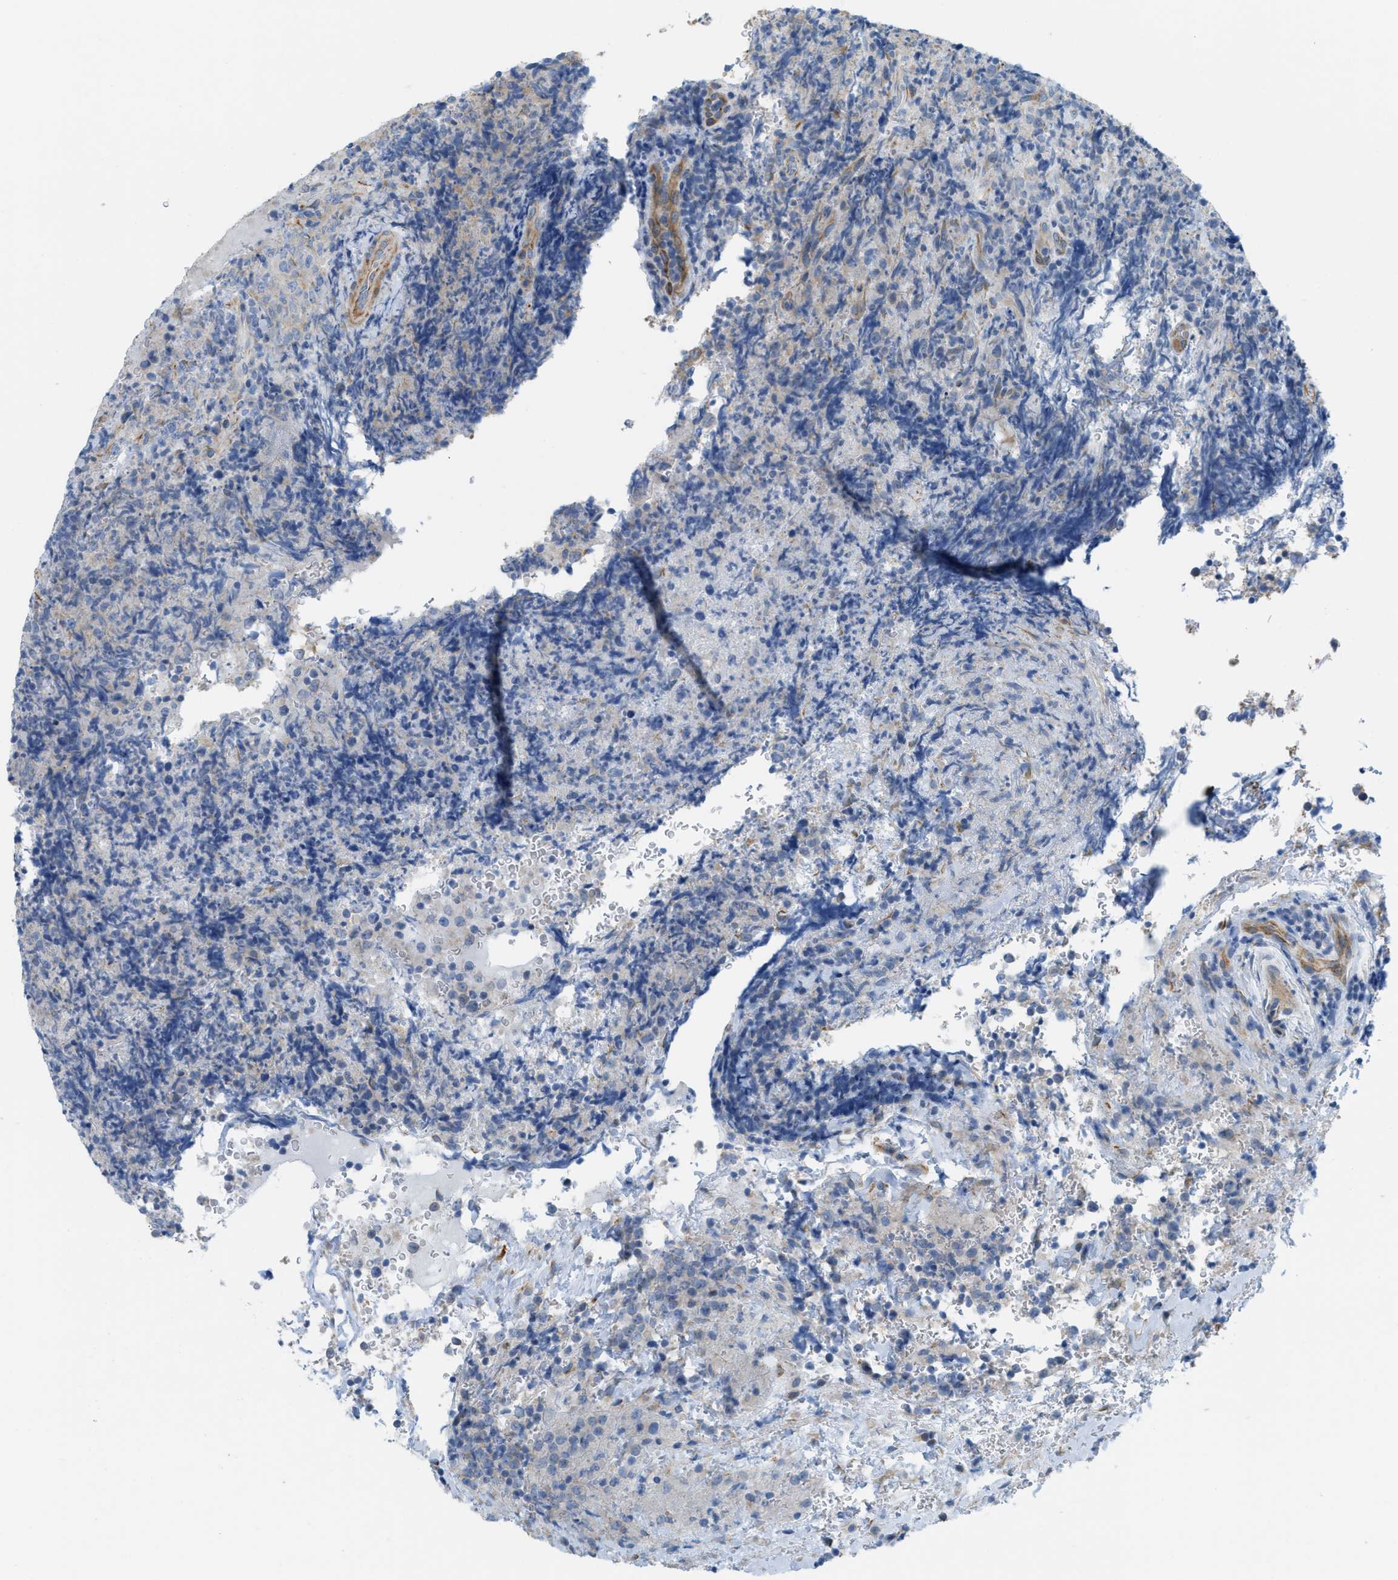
{"staining": {"intensity": "negative", "quantity": "none", "location": "none"}, "tissue": "lymphoma", "cell_type": "Tumor cells", "image_type": "cancer", "snomed": [{"axis": "morphology", "description": "Malignant lymphoma, non-Hodgkin's type, High grade"}, {"axis": "topography", "description": "Tonsil"}], "caption": "The immunohistochemistry (IHC) histopathology image has no significant staining in tumor cells of lymphoma tissue.", "gene": "SLC12A1", "patient": {"sex": "female", "age": 36}}